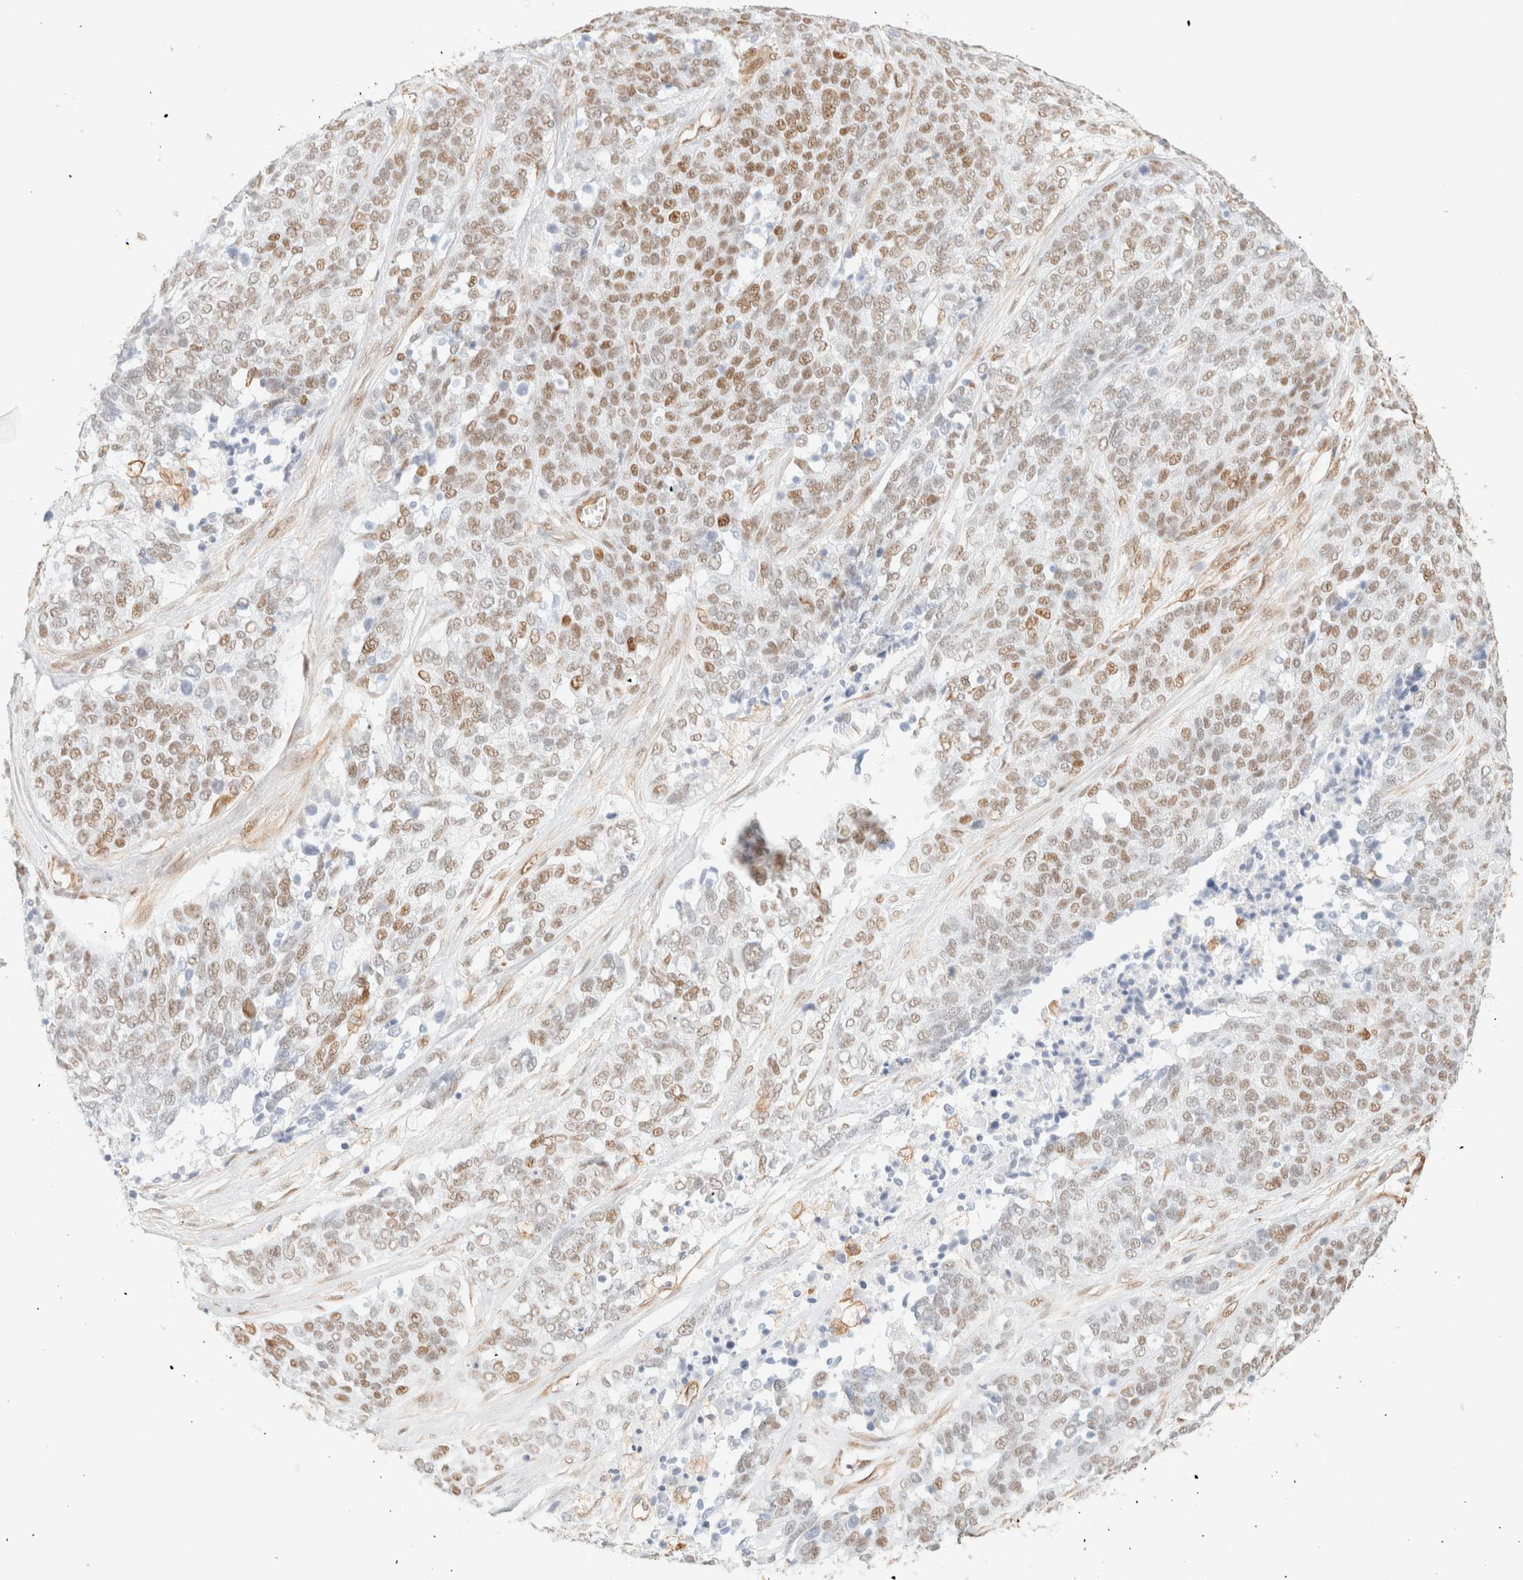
{"staining": {"intensity": "moderate", "quantity": ">75%", "location": "nuclear"}, "tissue": "ovarian cancer", "cell_type": "Tumor cells", "image_type": "cancer", "snomed": [{"axis": "morphology", "description": "Cystadenocarcinoma, serous, NOS"}, {"axis": "topography", "description": "Ovary"}], "caption": "This image demonstrates ovarian cancer stained with immunohistochemistry (IHC) to label a protein in brown. The nuclear of tumor cells show moderate positivity for the protein. Nuclei are counter-stained blue.", "gene": "ZSCAN18", "patient": {"sex": "female", "age": 44}}